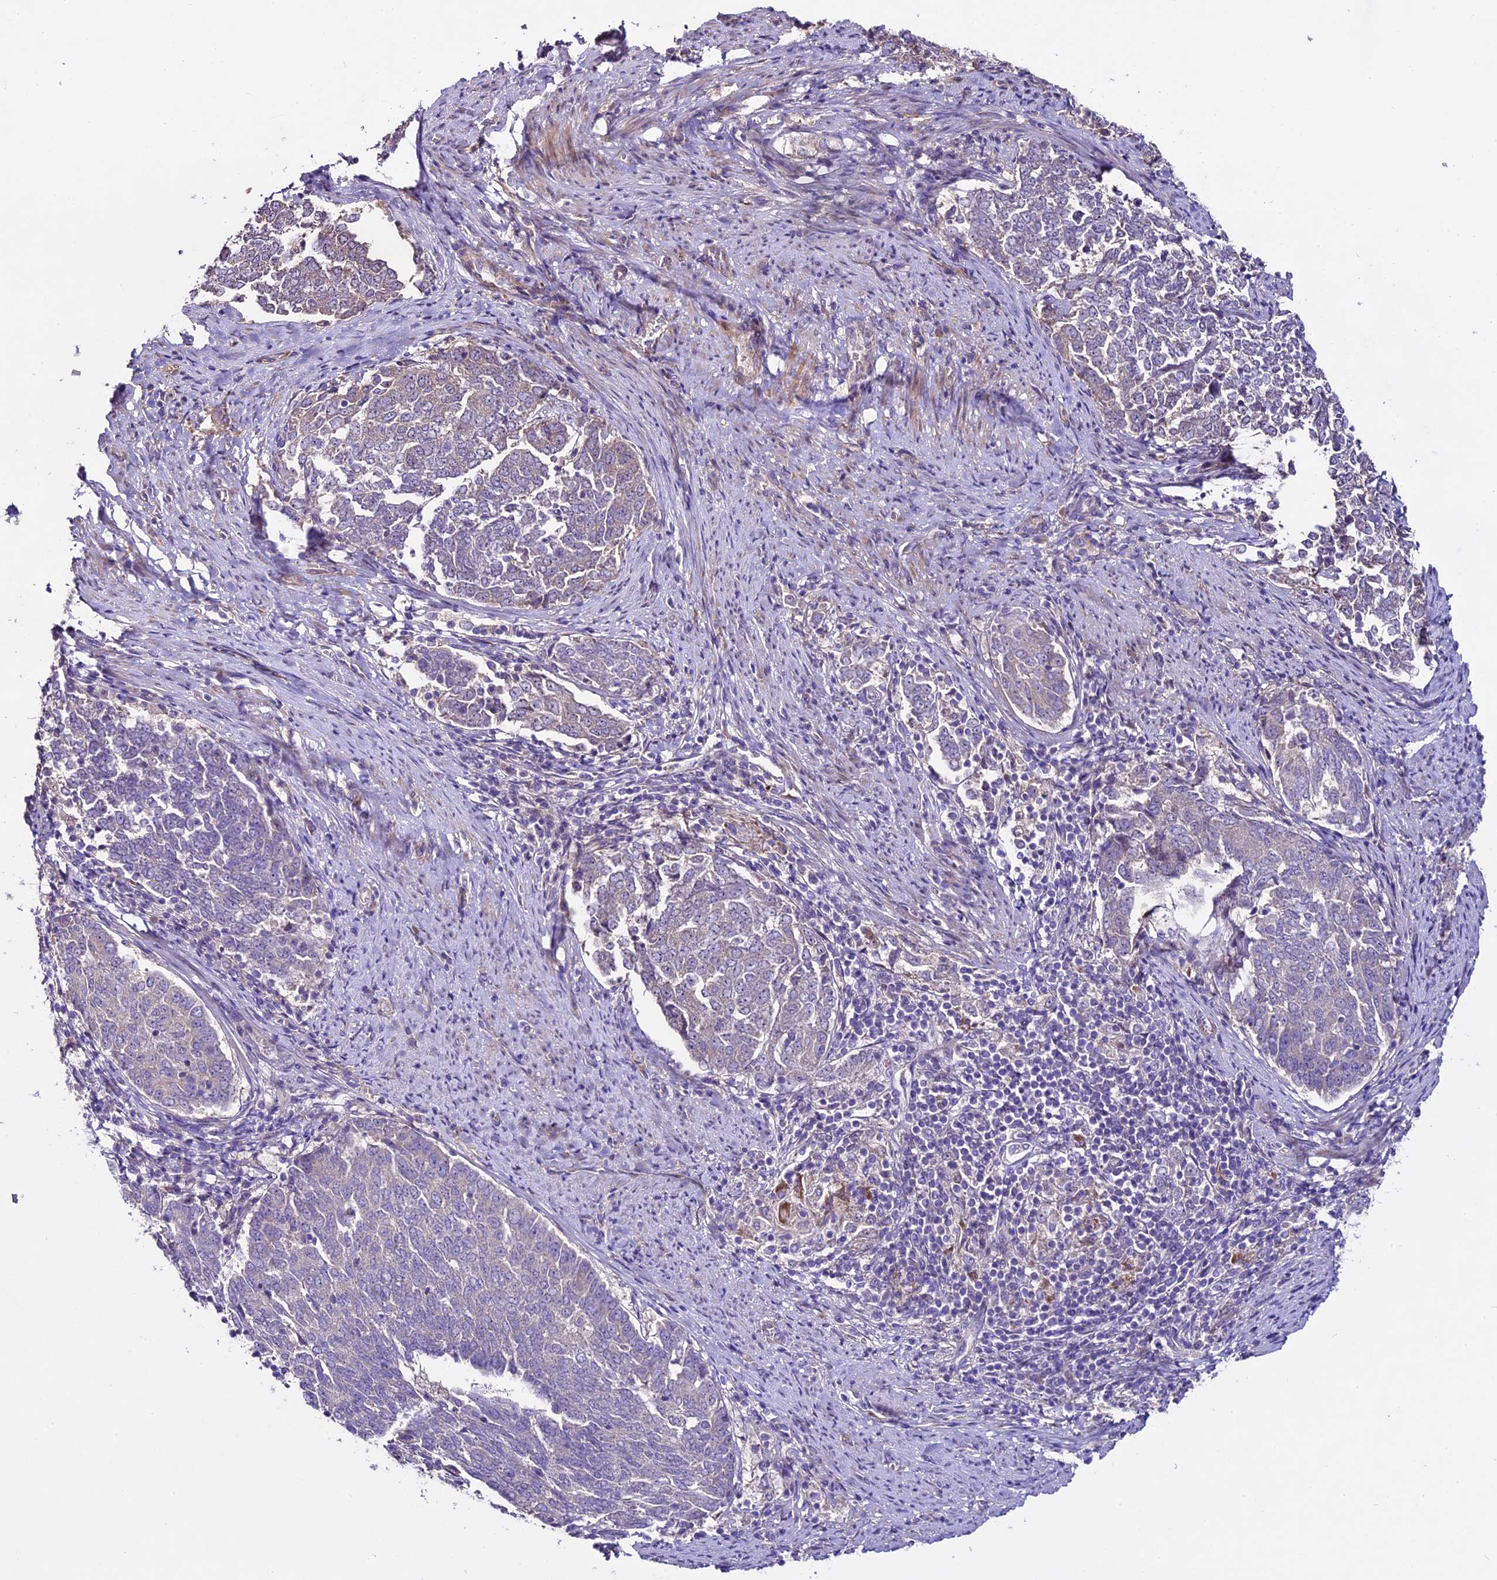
{"staining": {"intensity": "negative", "quantity": "none", "location": "none"}, "tissue": "endometrial cancer", "cell_type": "Tumor cells", "image_type": "cancer", "snomed": [{"axis": "morphology", "description": "Adenocarcinoma, NOS"}, {"axis": "topography", "description": "Endometrium"}], "caption": "This is an IHC photomicrograph of human adenocarcinoma (endometrial). There is no staining in tumor cells.", "gene": "SPIRE1", "patient": {"sex": "female", "age": 80}}